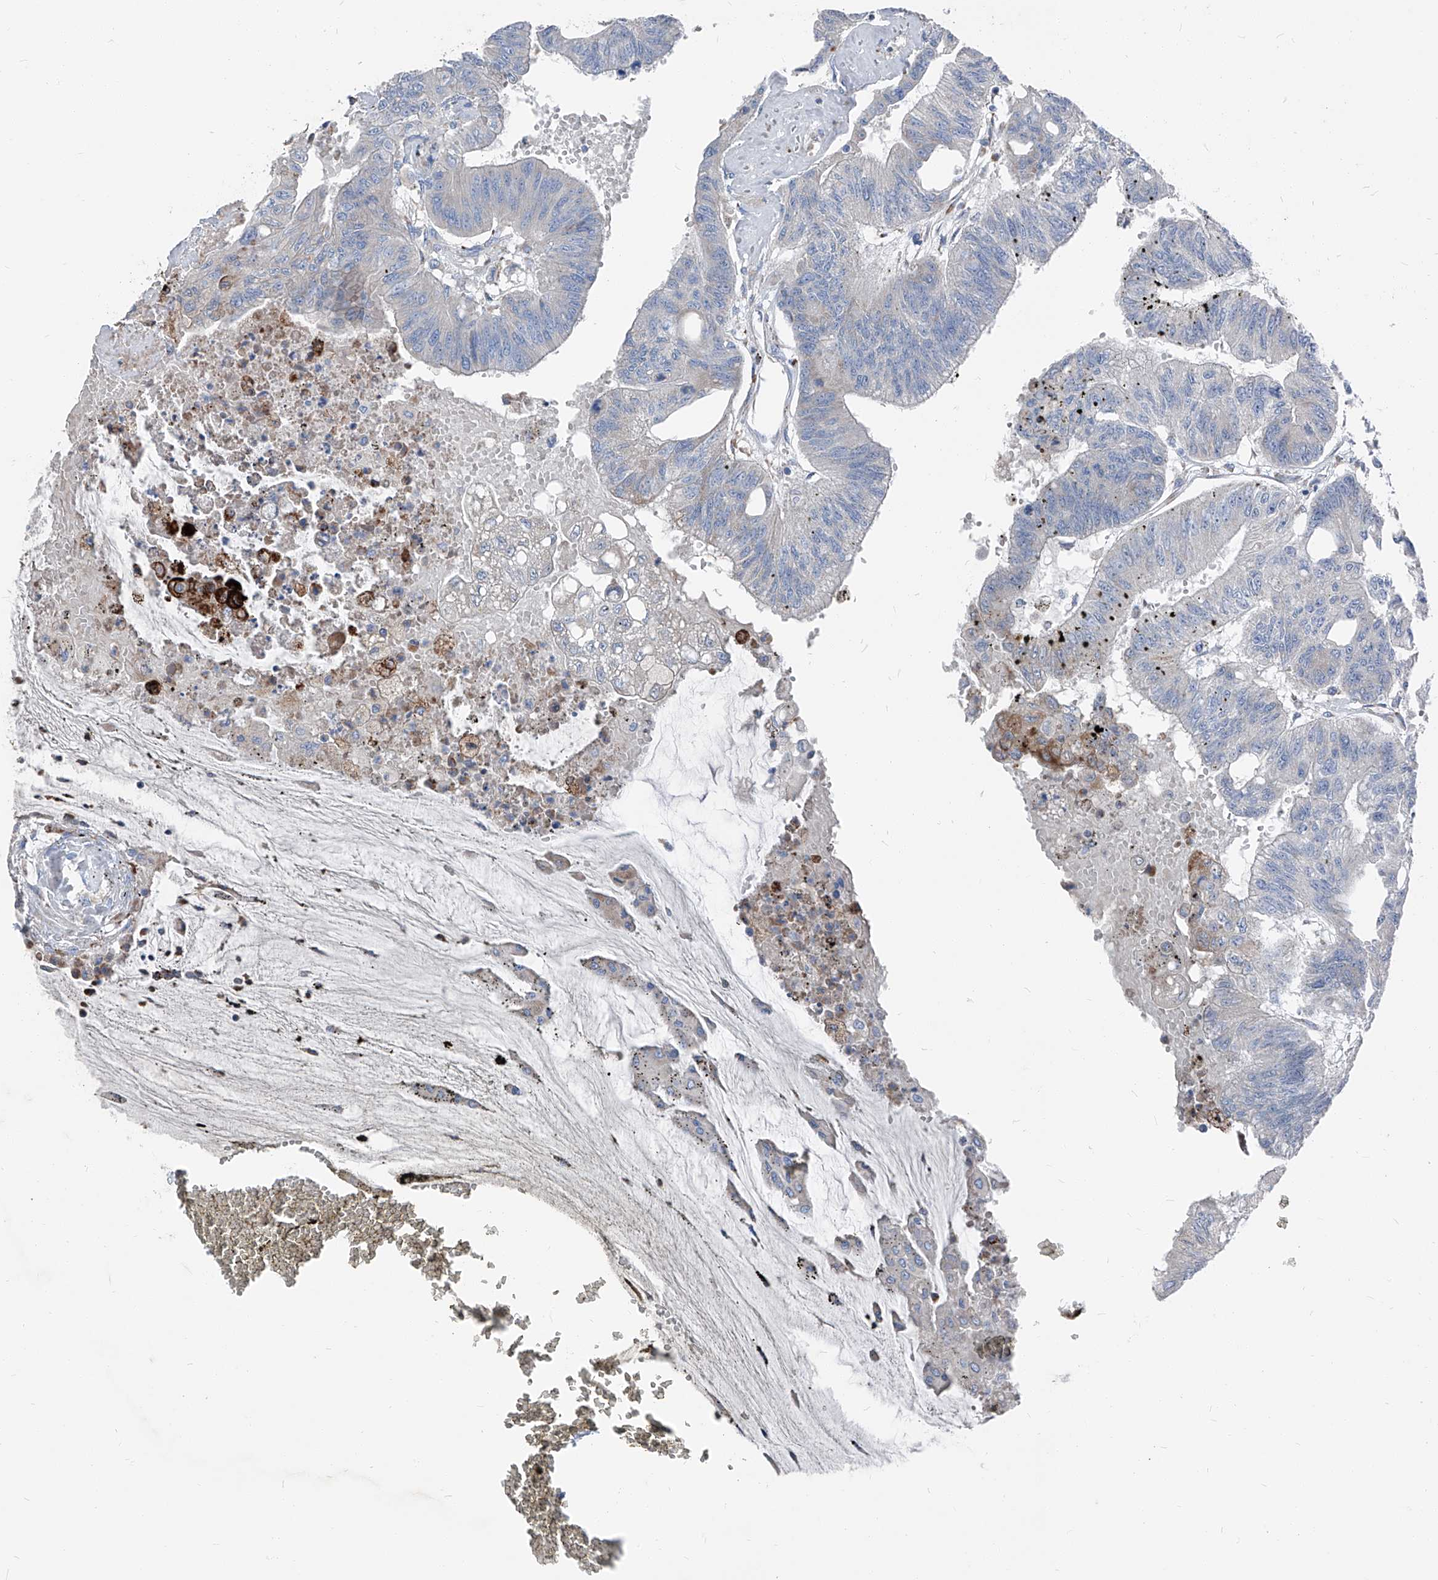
{"staining": {"intensity": "negative", "quantity": "none", "location": "none"}, "tissue": "colorectal cancer", "cell_type": "Tumor cells", "image_type": "cancer", "snomed": [{"axis": "morphology", "description": "Adenoma, NOS"}, {"axis": "morphology", "description": "Adenocarcinoma, NOS"}, {"axis": "topography", "description": "Colon"}], "caption": "A micrograph of adenocarcinoma (colorectal) stained for a protein shows no brown staining in tumor cells.", "gene": "IFI27", "patient": {"sex": "male", "age": 79}}